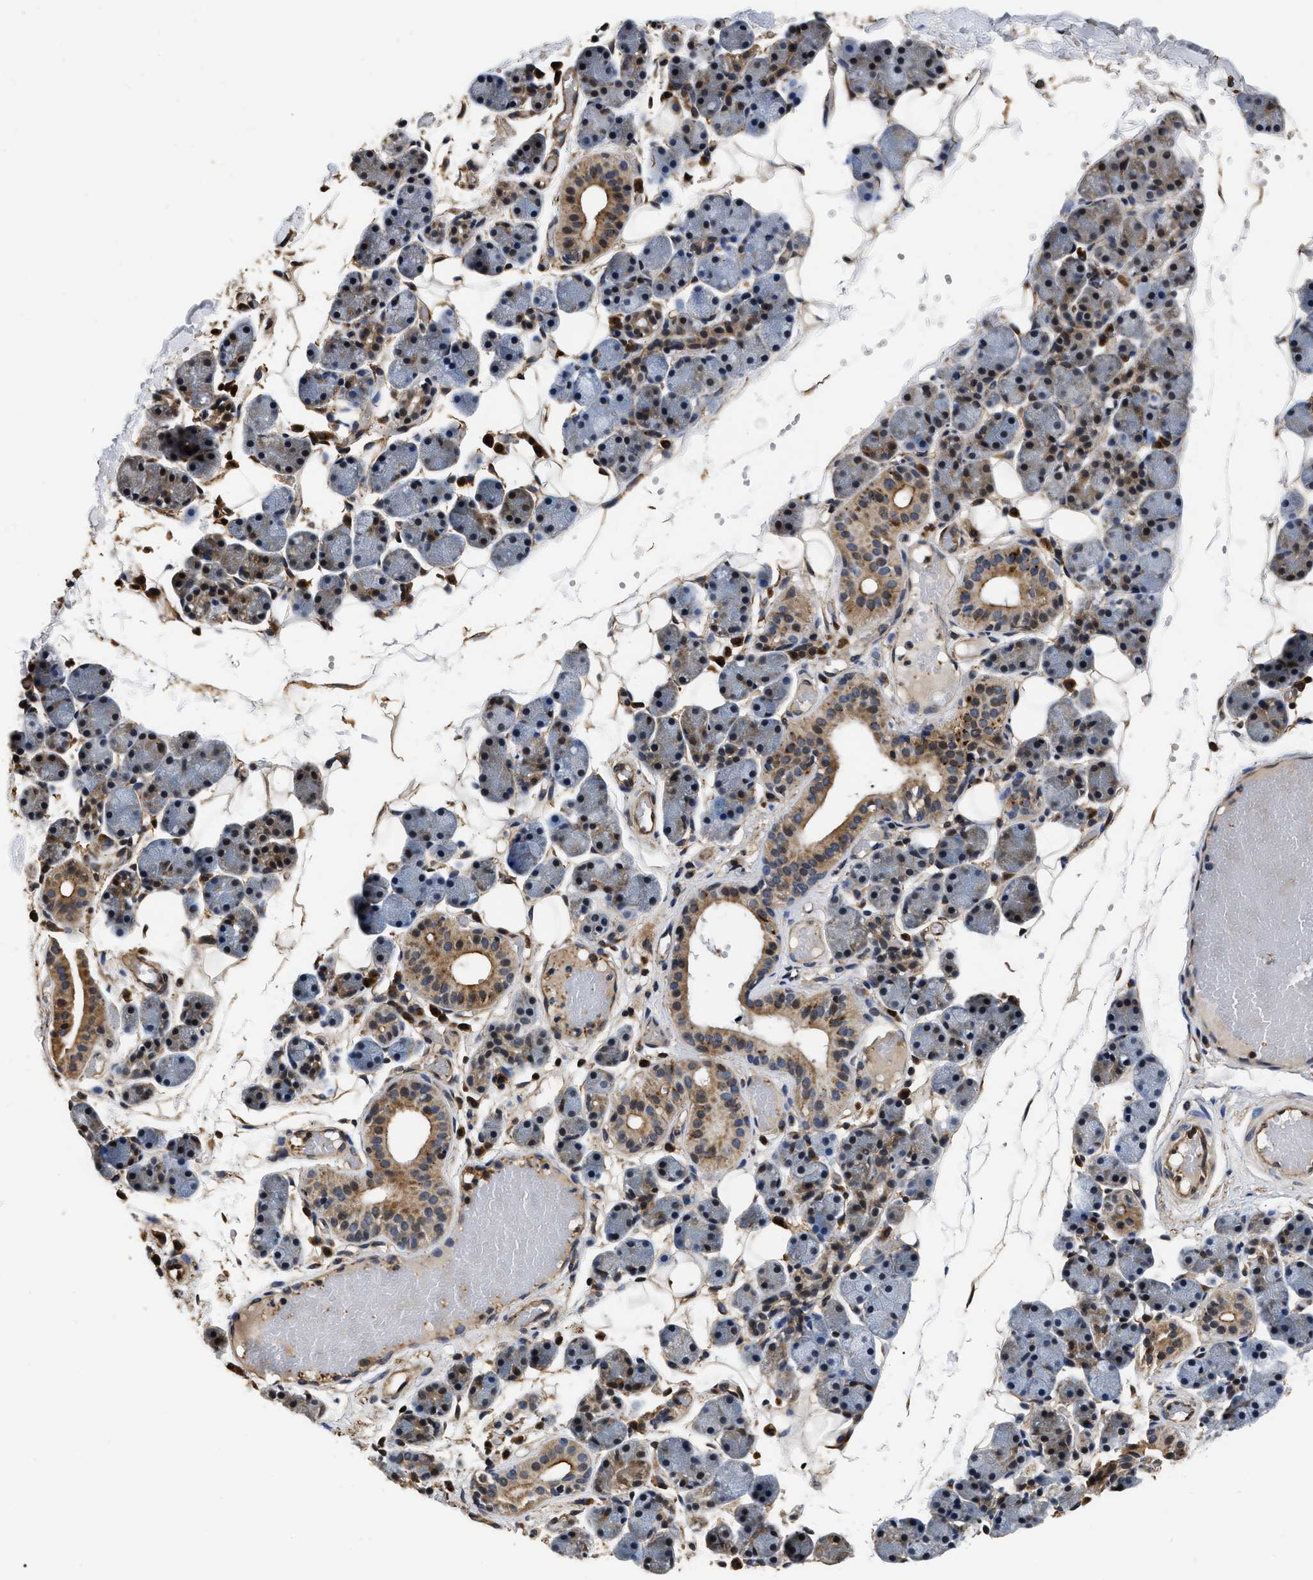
{"staining": {"intensity": "moderate", "quantity": "25%-75%", "location": "cytoplasmic/membranous"}, "tissue": "salivary gland", "cell_type": "Glandular cells", "image_type": "normal", "snomed": [{"axis": "morphology", "description": "Normal tissue, NOS"}, {"axis": "topography", "description": "Salivary gland"}], "caption": "The histopathology image exhibits a brown stain indicating the presence of a protein in the cytoplasmic/membranous of glandular cells in salivary gland. (DAB IHC with brightfield microscopy, high magnification).", "gene": "ABCG8", "patient": {"sex": "female", "age": 33}}